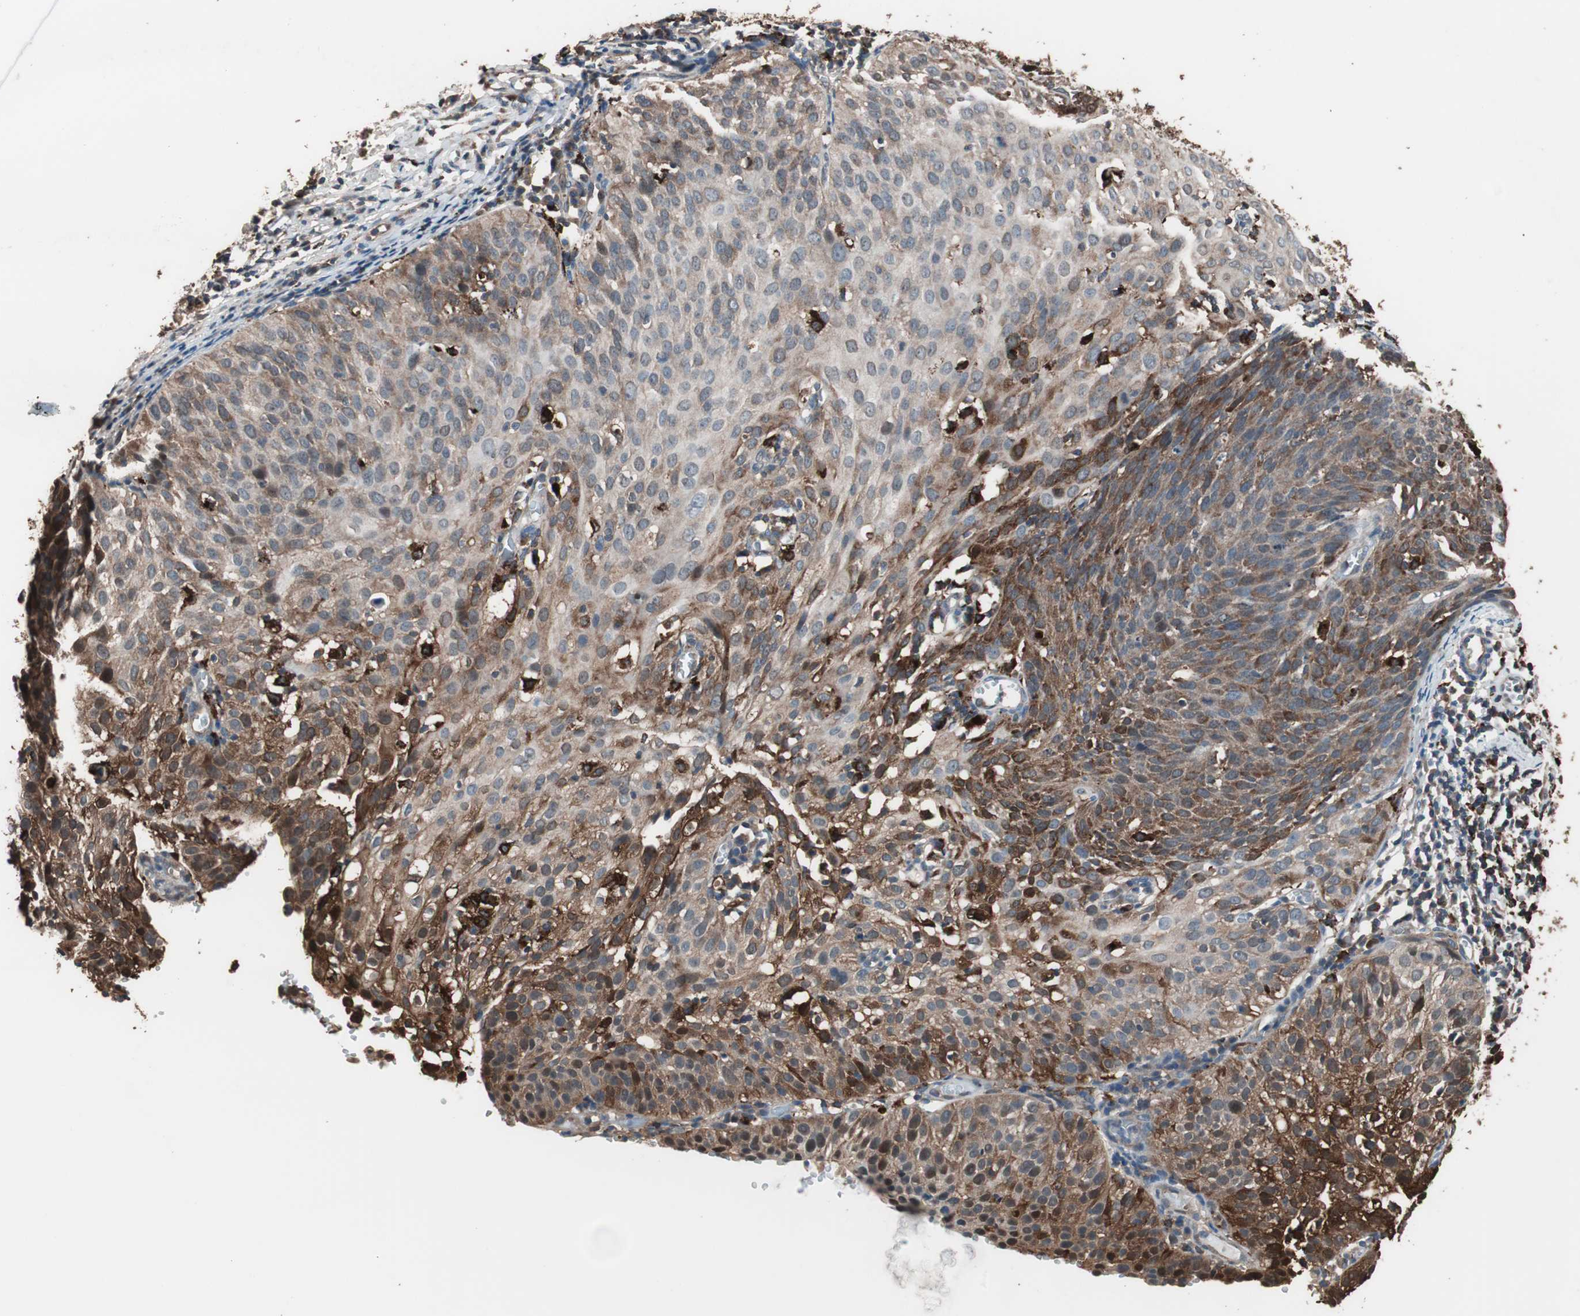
{"staining": {"intensity": "strong", "quantity": ">75%", "location": "cytoplasmic/membranous"}, "tissue": "cervical cancer", "cell_type": "Tumor cells", "image_type": "cancer", "snomed": [{"axis": "morphology", "description": "Squamous cell carcinoma, NOS"}, {"axis": "topography", "description": "Cervix"}], "caption": "A histopathology image of cervical cancer (squamous cell carcinoma) stained for a protein shows strong cytoplasmic/membranous brown staining in tumor cells. (brown staining indicates protein expression, while blue staining denotes nuclei).", "gene": "CCT3", "patient": {"sex": "female", "age": 38}}